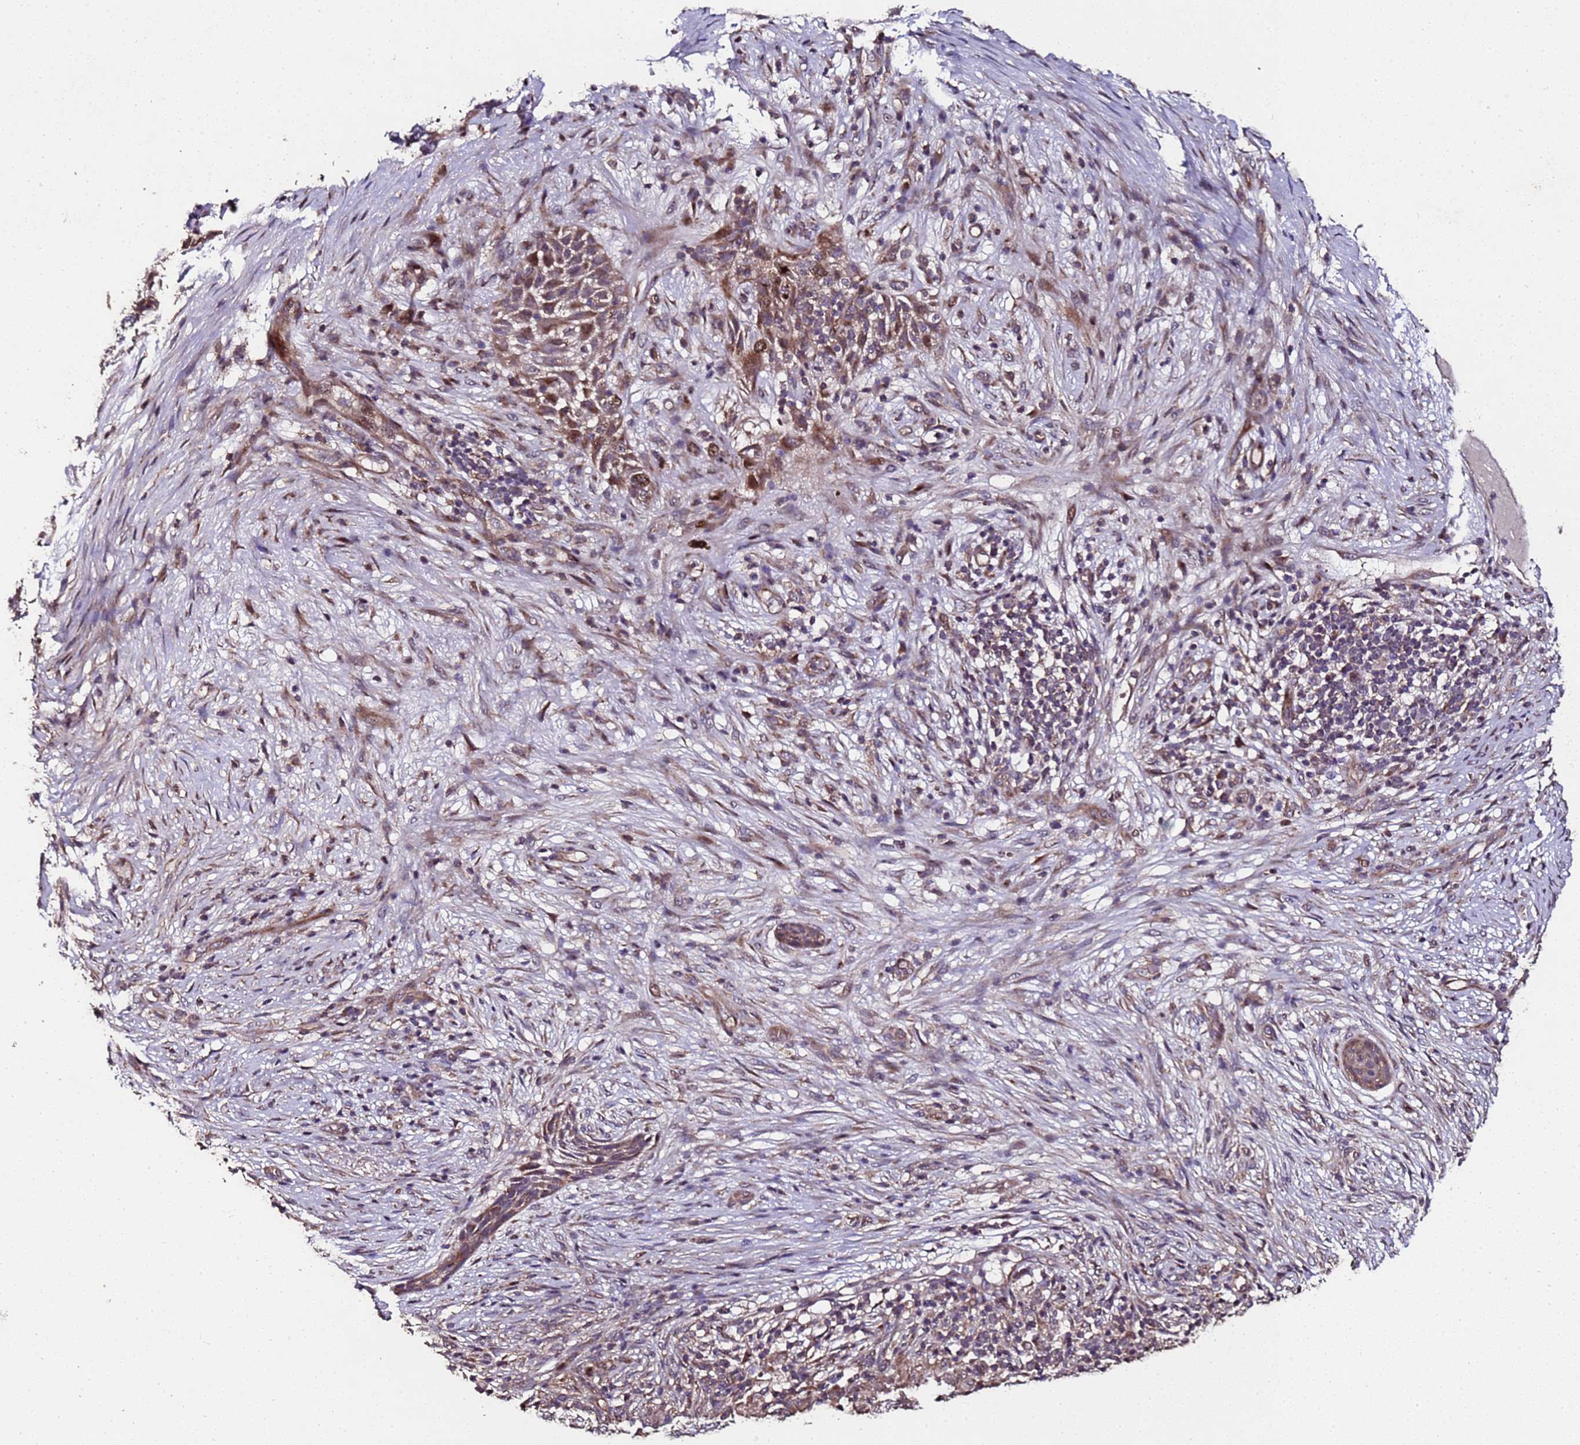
{"staining": {"intensity": "moderate", "quantity": "25%-75%", "location": "cytoplasmic/membranous,nuclear"}, "tissue": "skin cancer", "cell_type": "Tumor cells", "image_type": "cancer", "snomed": [{"axis": "morphology", "description": "Basal cell carcinoma"}, {"axis": "topography", "description": "Skin"}], "caption": "Moderate cytoplasmic/membranous and nuclear staining for a protein is identified in approximately 25%-75% of tumor cells of skin cancer (basal cell carcinoma) using immunohistochemistry (IHC).", "gene": "PRODH", "patient": {"sex": "female", "age": 65}}